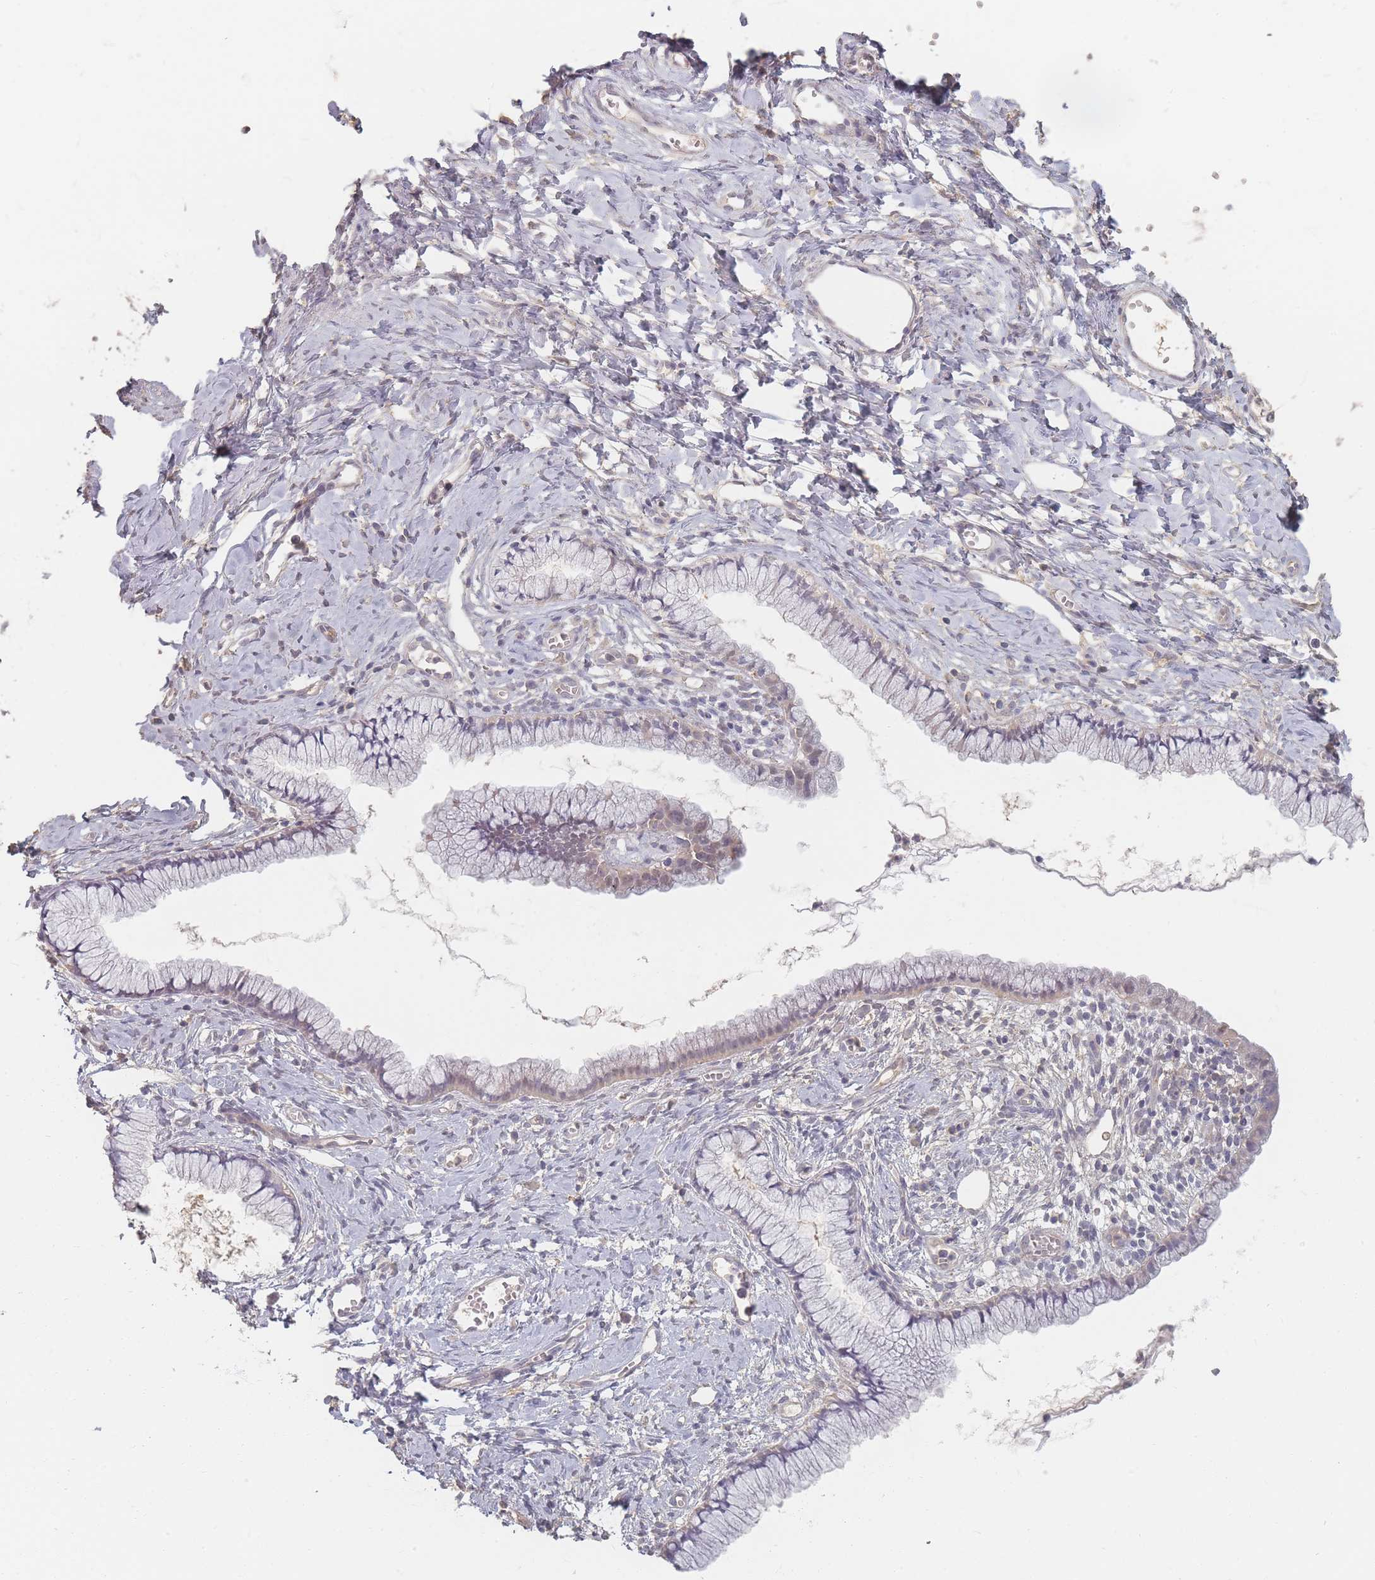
{"staining": {"intensity": "weak", "quantity": "<25%", "location": "cytoplasmic/membranous"}, "tissue": "cervix", "cell_type": "Glandular cells", "image_type": "normal", "snomed": [{"axis": "morphology", "description": "Normal tissue, NOS"}, {"axis": "topography", "description": "Cervix"}], "caption": "Immunohistochemical staining of normal cervix displays no significant expression in glandular cells.", "gene": "RFTN1", "patient": {"sex": "female", "age": 40}}